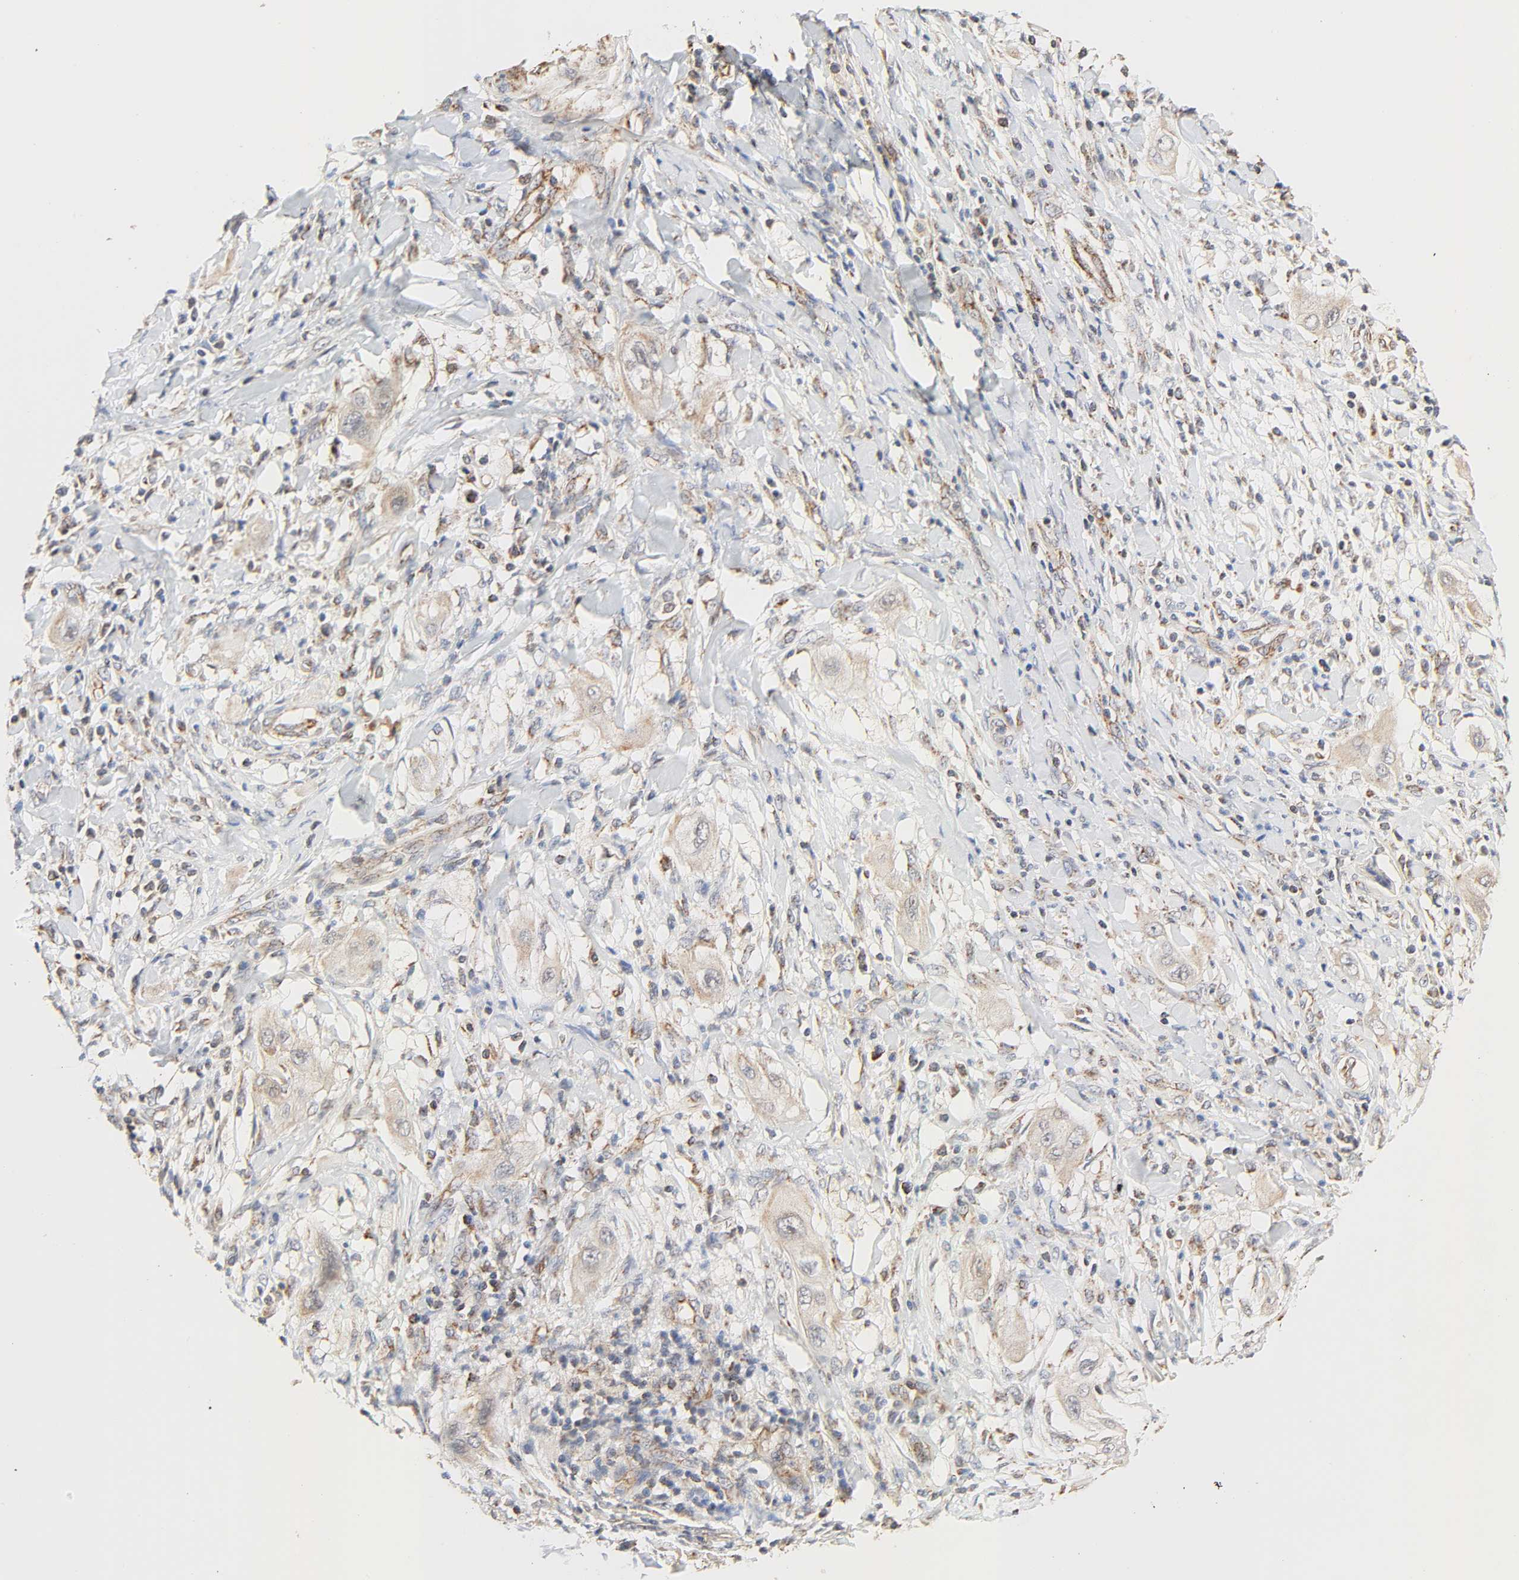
{"staining": {"intensity": "weak", "quantity": ">75%", "location": "cytoplasmic/membranous"}, "tissue": "lung cancer", "cell_type": "Tumor cells", "image_type": "cancer", "snomed": [{"axis": "morphology", "description": "Squamous cell carcinoma, NOS"}, {"axis": "topography", "description": "Lung"}], "caption": "Protein staining shows weak cytoplasmic/membranous positivity in about >75% of tumor cells in squamous cell carcinoma (lung).", "gene": "ZMAT5", "patient": {"sex": "female", "age": 47}}